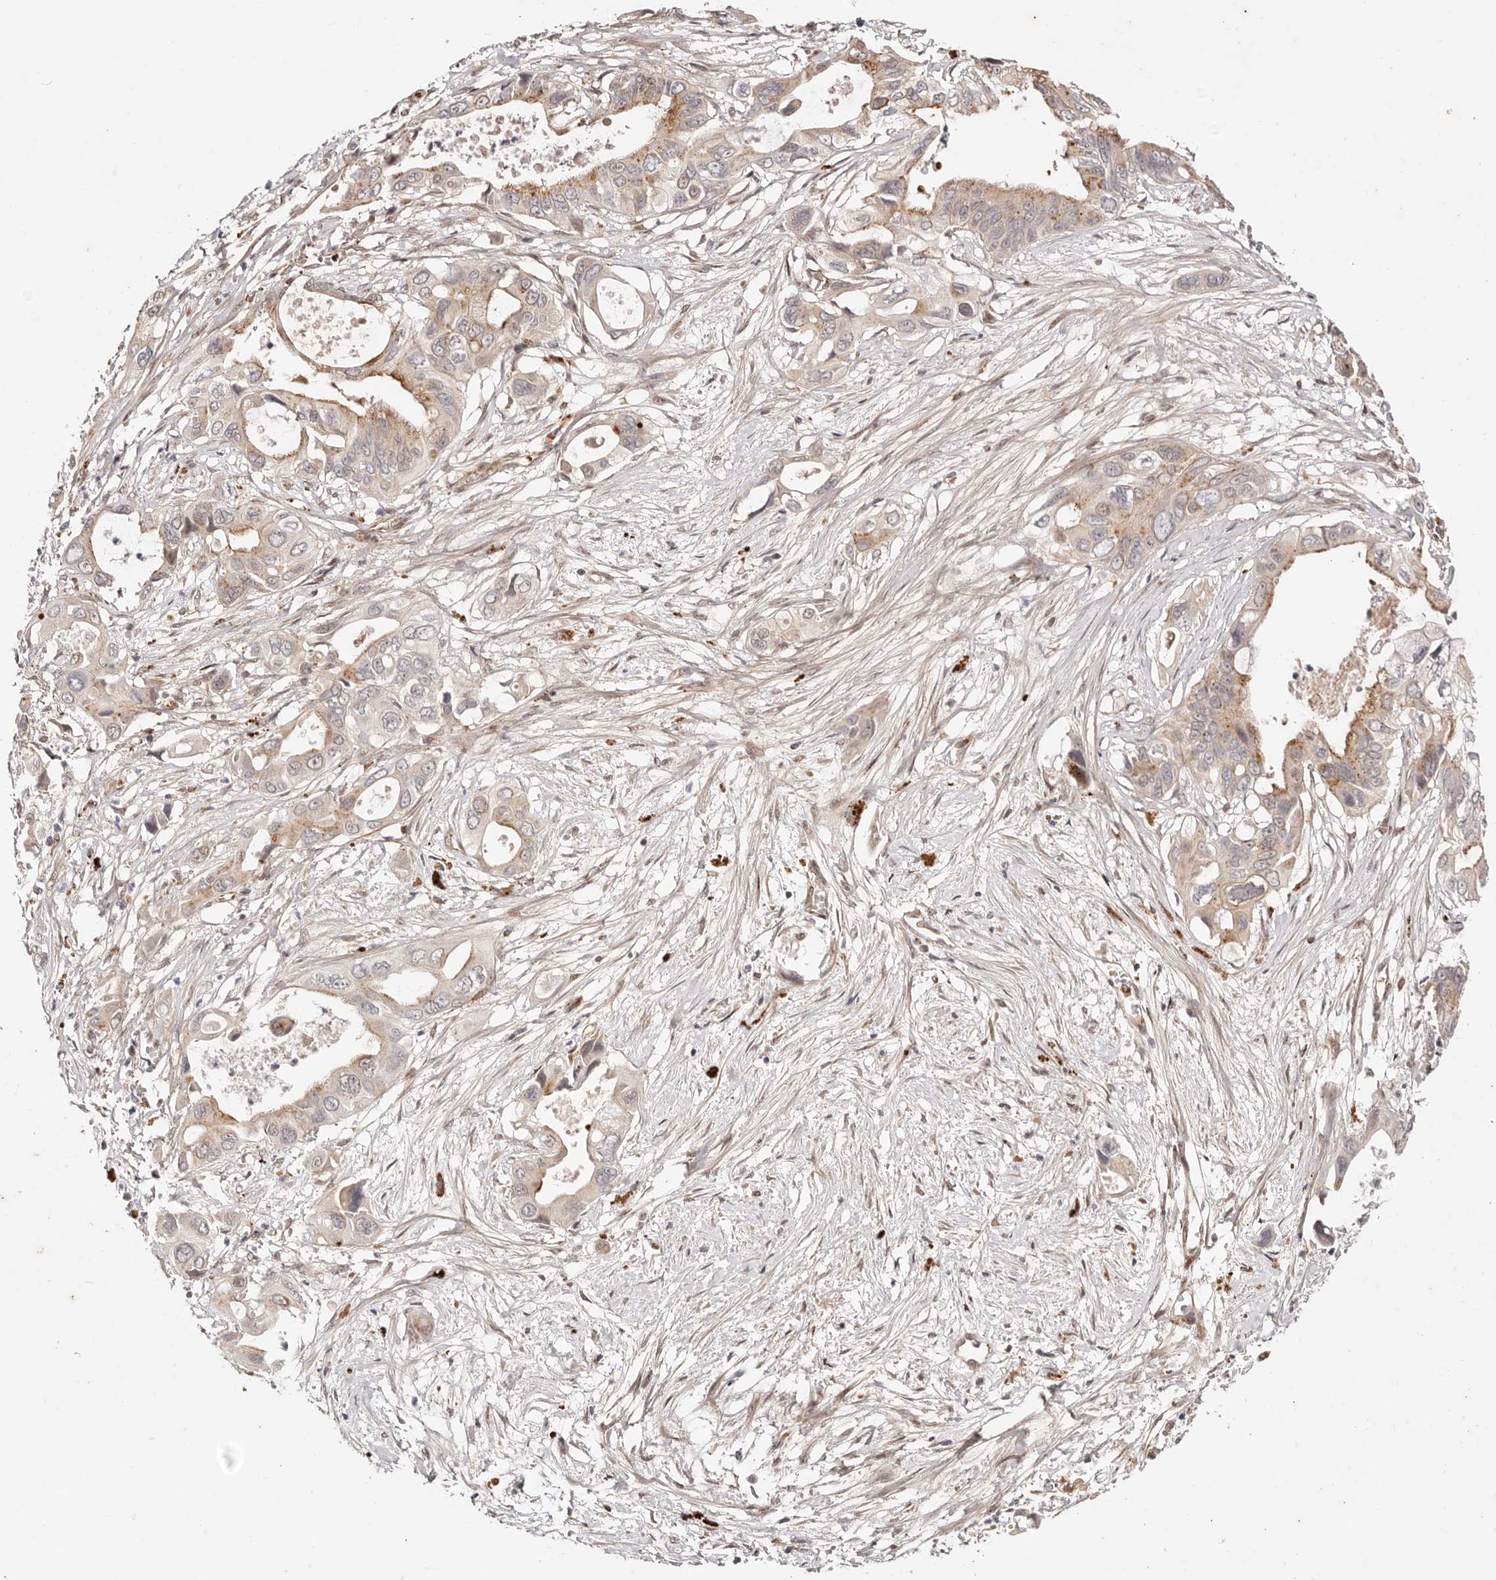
{"staining": {"intensity": "moderate", "quantity": "<25%", "location": "cytoplasmic/membranous"}, "tissue": "pancreatic cancer", "cell_type": "Tumor cells", "image_type": "cancer", "snomed": [{"axis": "morphology", "description": "Adenocarcinoma, NOS"}, {"axis": "topography", "description": "Pancreas"}], "caption": "This photomicrograph shows pancreatic cancer stained with immunohistochemistry (IHC) to label a protein in brown. The cytoplasmic/membranous of tumor cells show moderate positivity for the protein. Nuclei are counter-stained blue.", "gene": "WRN", "patient": {"sex": "male", "age": 66}}